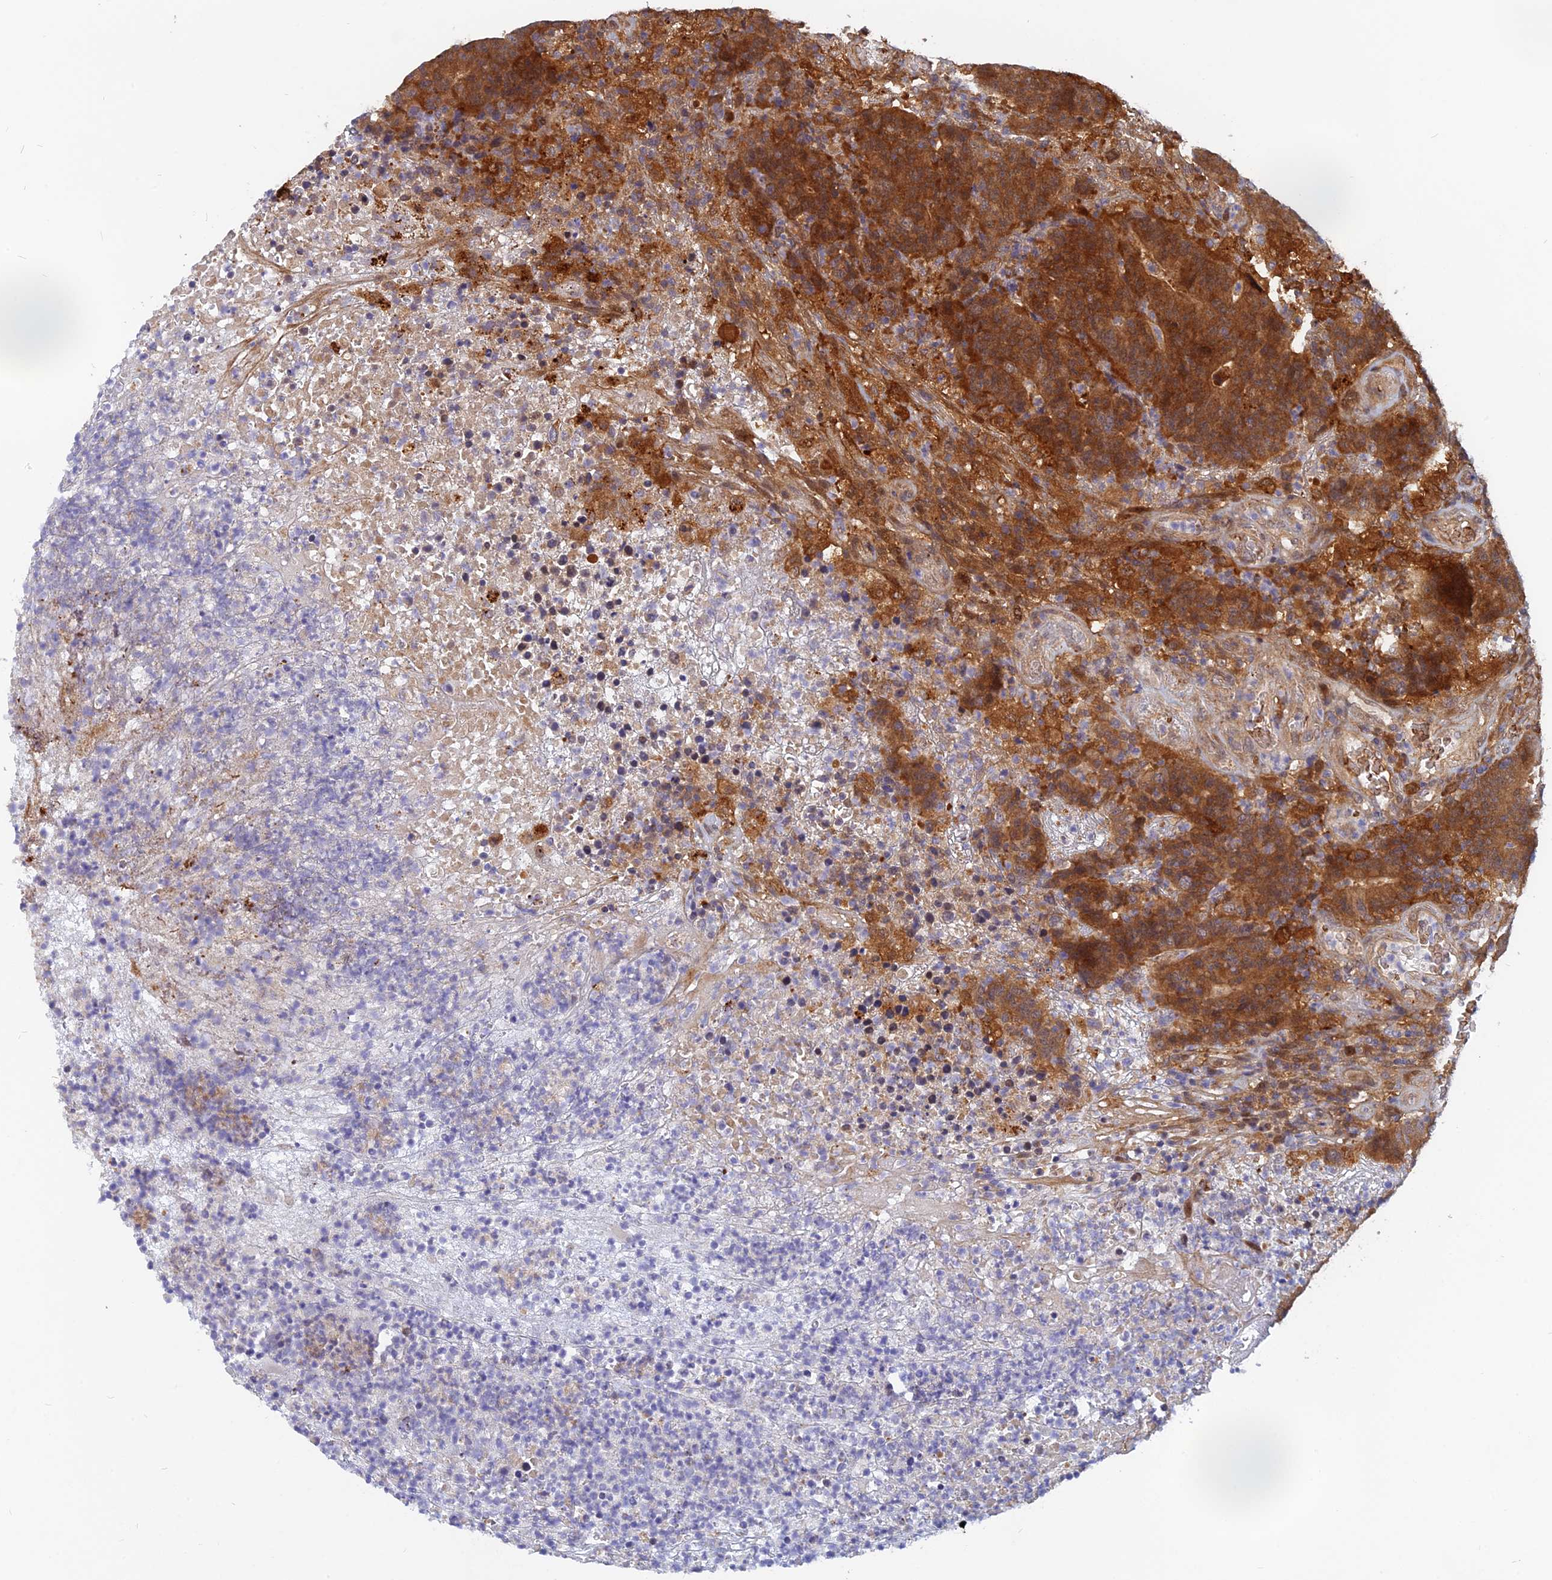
{"staining": {"intensity": "strong", "quantity": ">75%", "location": "cytoplasmic/membranous"}, "tissue": "colorectal cancer", "cell_type": "Tumor cells", "image_type": "cancer", "snomed": [{"axis": "morphology", "description": "Normal tissue, NOS"}, {"axis": "morphology", "description": "Adenocarcinoma, NOS"}, {"axis": "topography", "description": "Colon"}], "caption": "Colorectal cancer (adenocarcinoma) tissue shows strong cytoplasmic/membranous positivity in about >75% of tumor cells, visualized by immunohistochemistry.", "gene": "ARL2BP", "patient": {"sex": "female", "age": 75}}